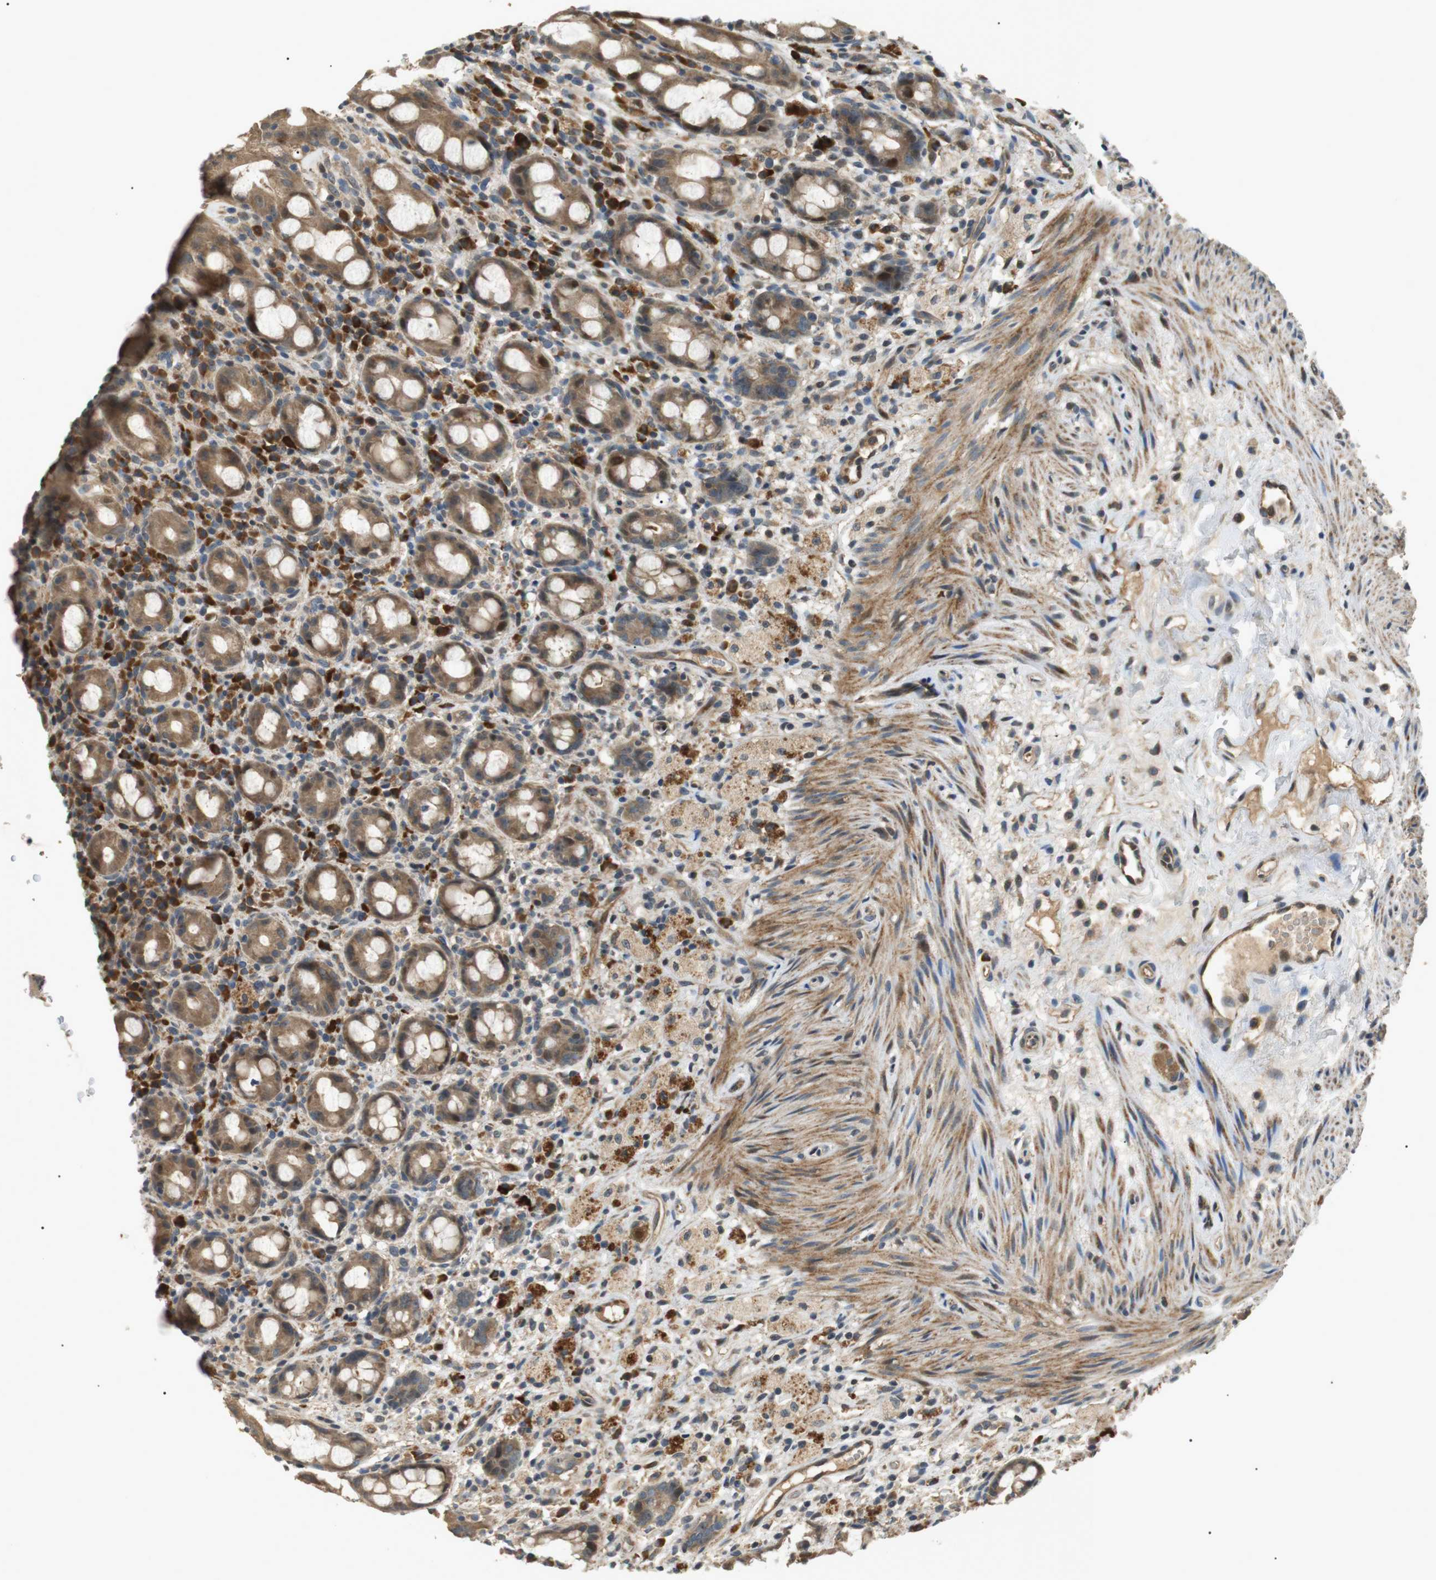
{"staining": {"intensity": "moderate", "quantity": ">75%", "location": "cytoplasmic/membranous"}, "tissue": "rectum", "cell_type": "Glandular cells", "image_type": "normal", "snomed": [{"axis": "morphology", "description": "Normal tissue, NOS"}, {"axis": "topography", "description": "Rectum"}], "caption": "Protein staining by immunohistochemistry (IHC) demonstrates moderate cytoplasmic/membranous staining in about >75% of glandular cells in normal rectum.", "gene": "HSPA13", "patient": {"sex": "male", "age": 44}}